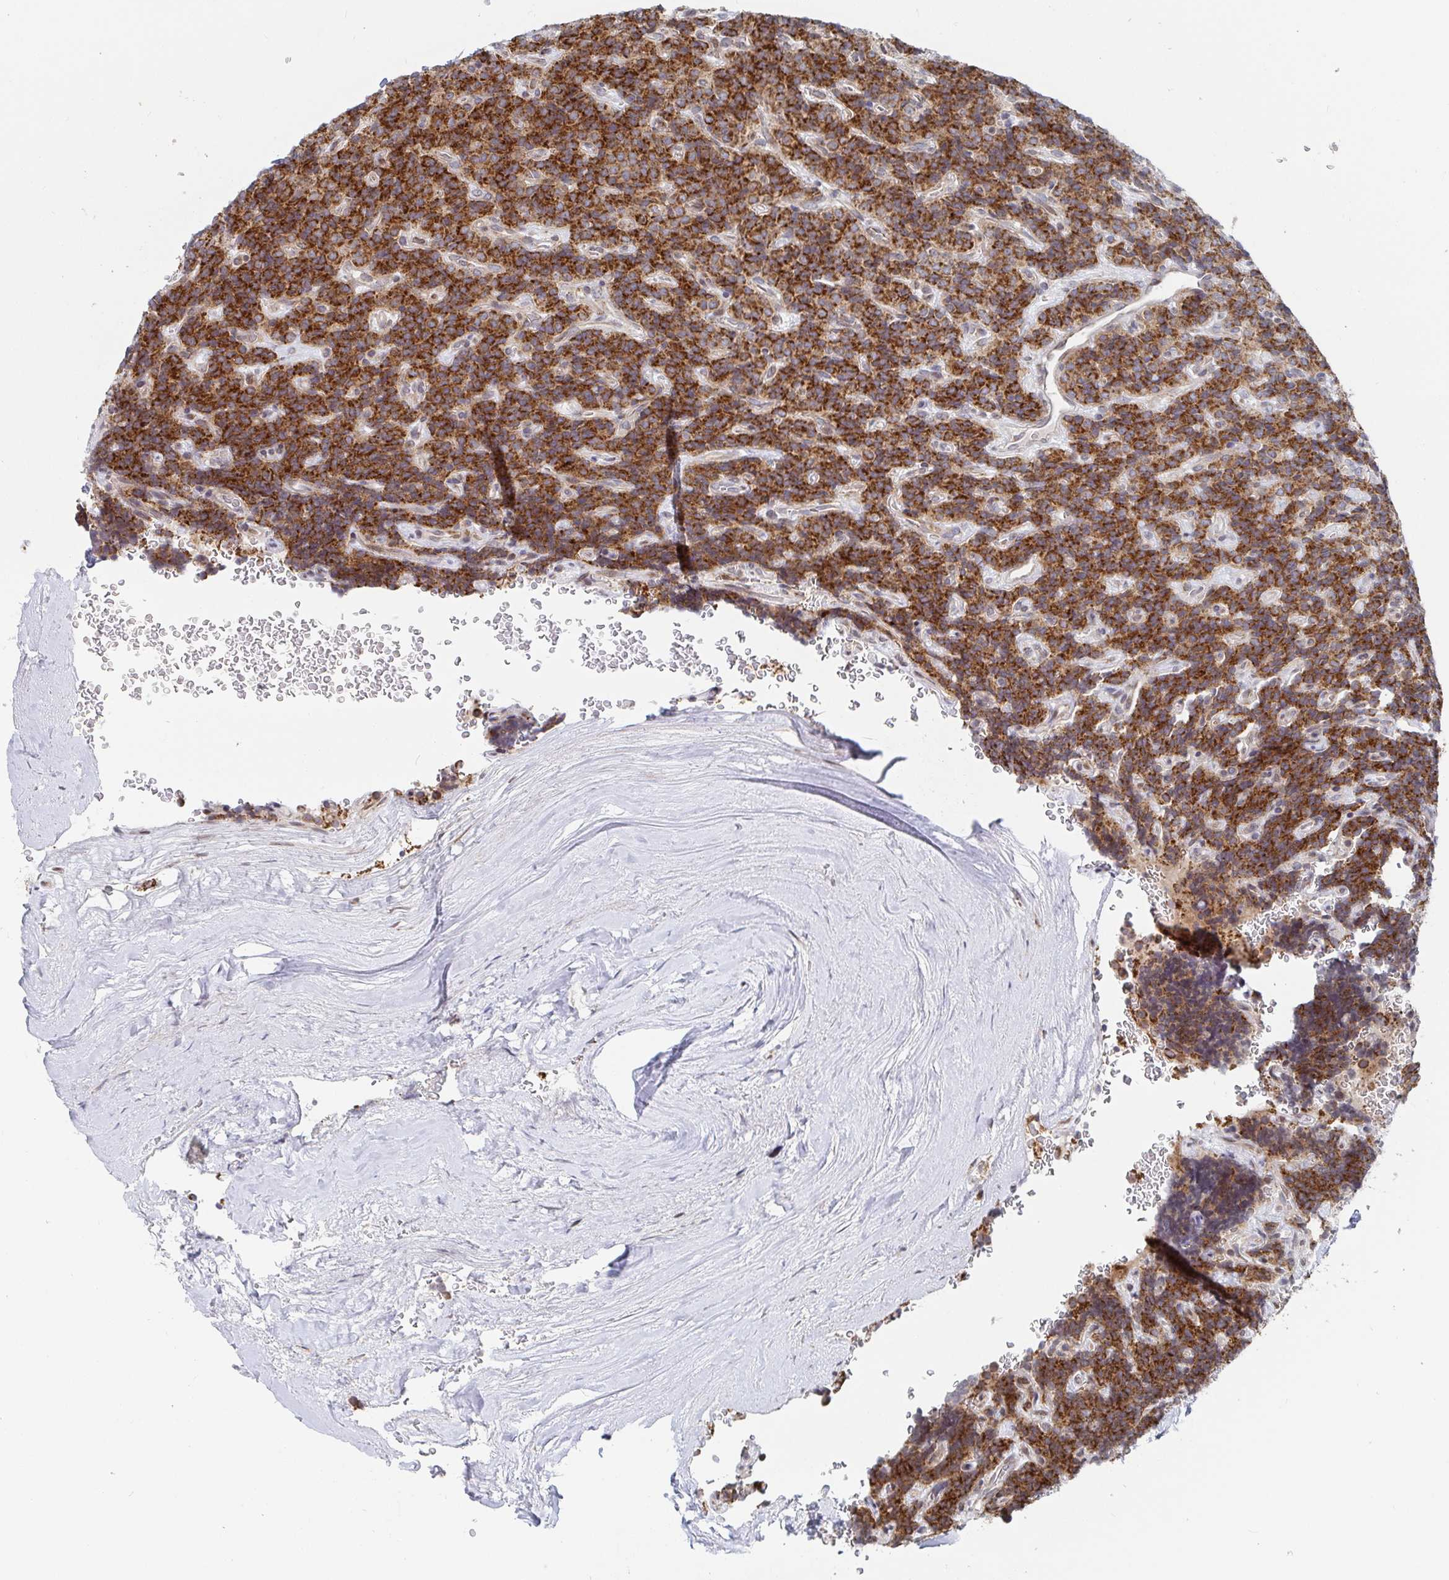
{"staining": {"intensity": "strong", "quantity": ">75%", "location": "cytoplasmic/membranous"}, "tissue": "carcinoid", "cell_type": "Tumor cells", "image_type": "cancer", "snomed": [{"axis": "morphology", "description": "Carcinoid, malignant, NOS"}, {"axis": "topography", "description": "Pancreas"}], "caption": "Carcinoid (malignant) stained for a protein reveals strong cytoplasmic/membranous positivity in tumor cells. (DAB IHC, brown staining for protein, blue staining for nuclei).", "gene": "STARD8", "patient": {"sex": "male", "age": 36}}